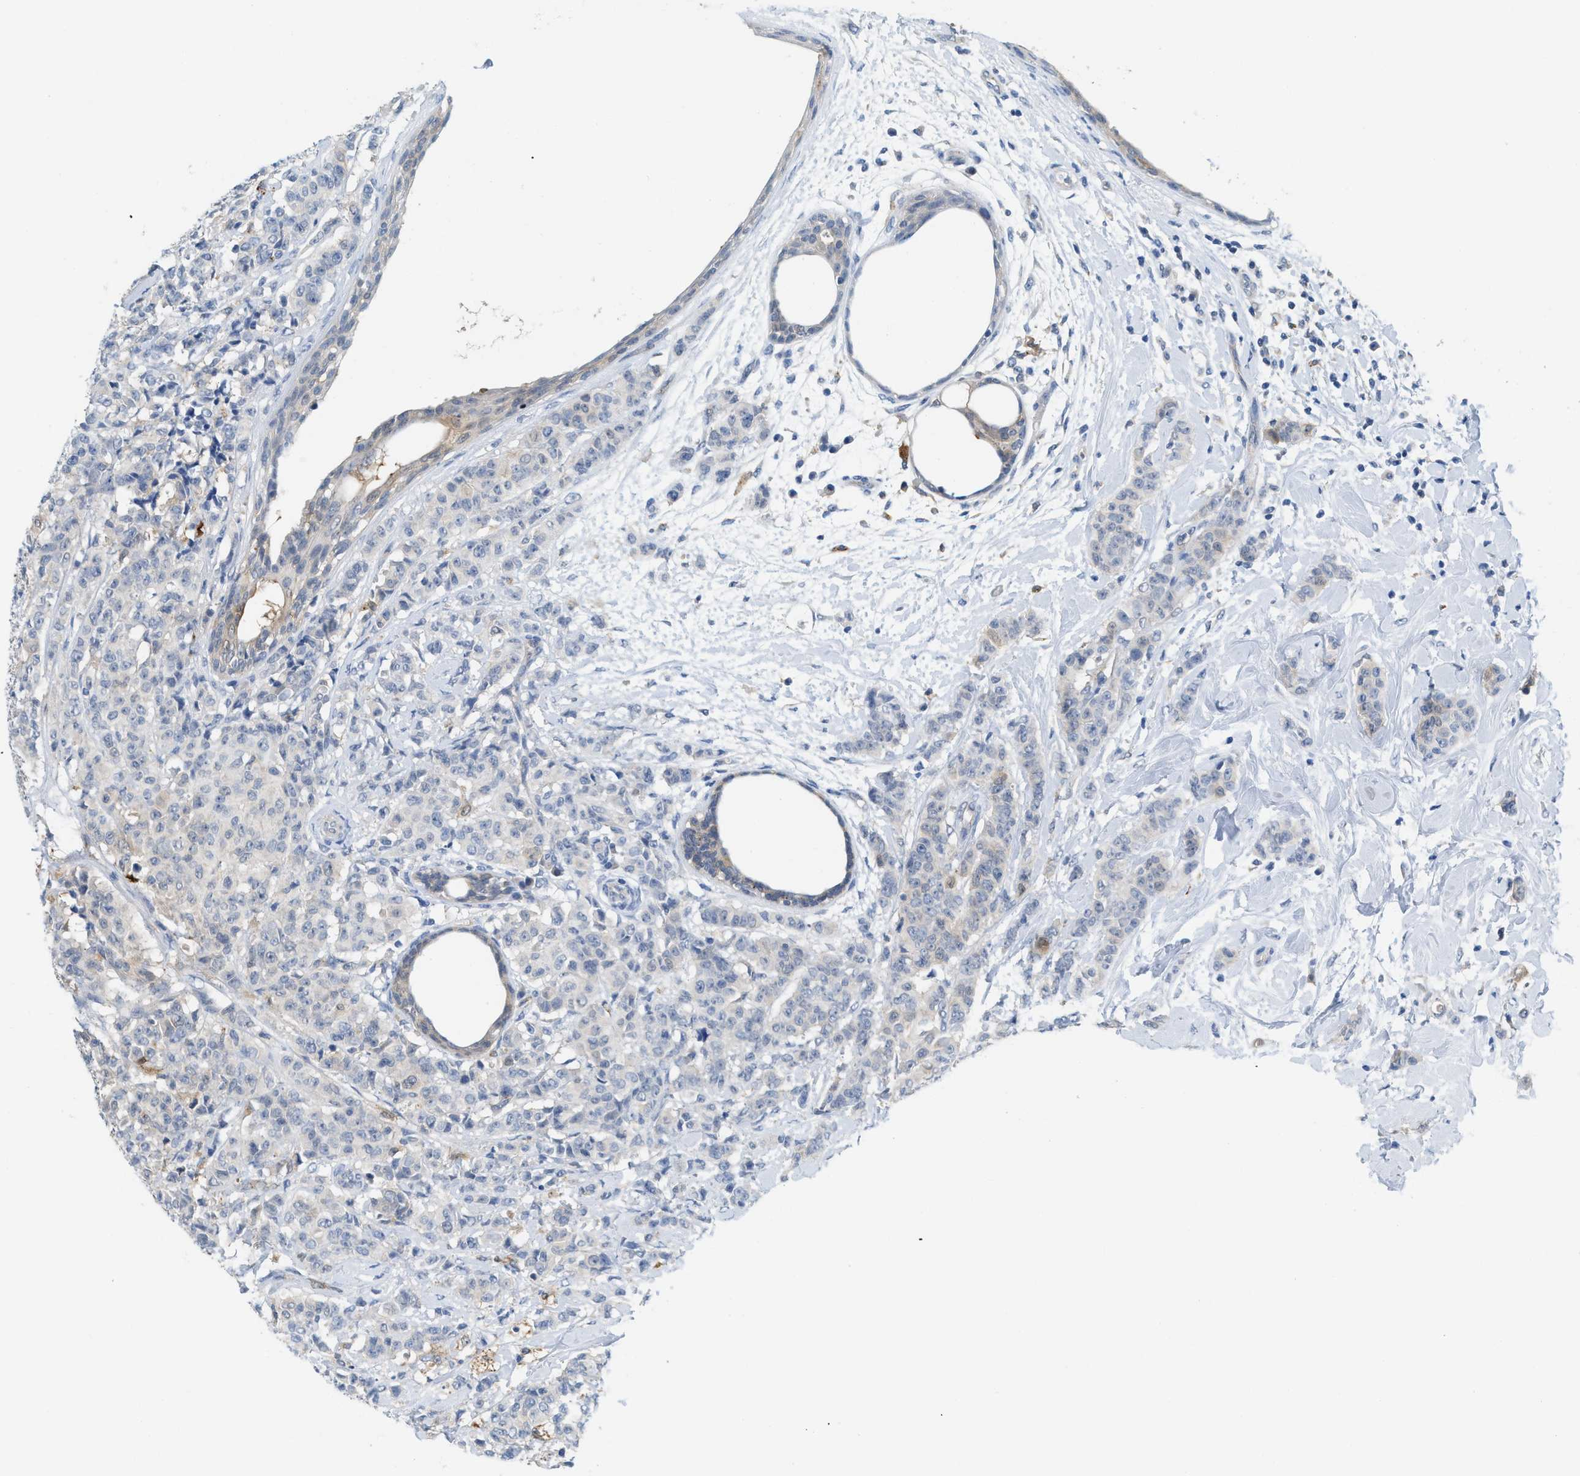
{"staining": {"intensity": "negative", "quantity": "none", "location": "none"}, "tissue": "breast cancer", "cell_type": "Tumor cells", "image_type": "cancer", "snomed": [{"axis": "morphology", "description": "Normal tissue, NOS"}, {"axis": "morphology", "description": "Duct carcinoma"}, {"axis": "topography", "description": "Breast"}], "caption": "This is an IHC micrograph of human intraductal carcinoma (breast). There is no expression in tumor cells.", "gene": "CSTB", "patient": {"sex": "female", "age": 40}}